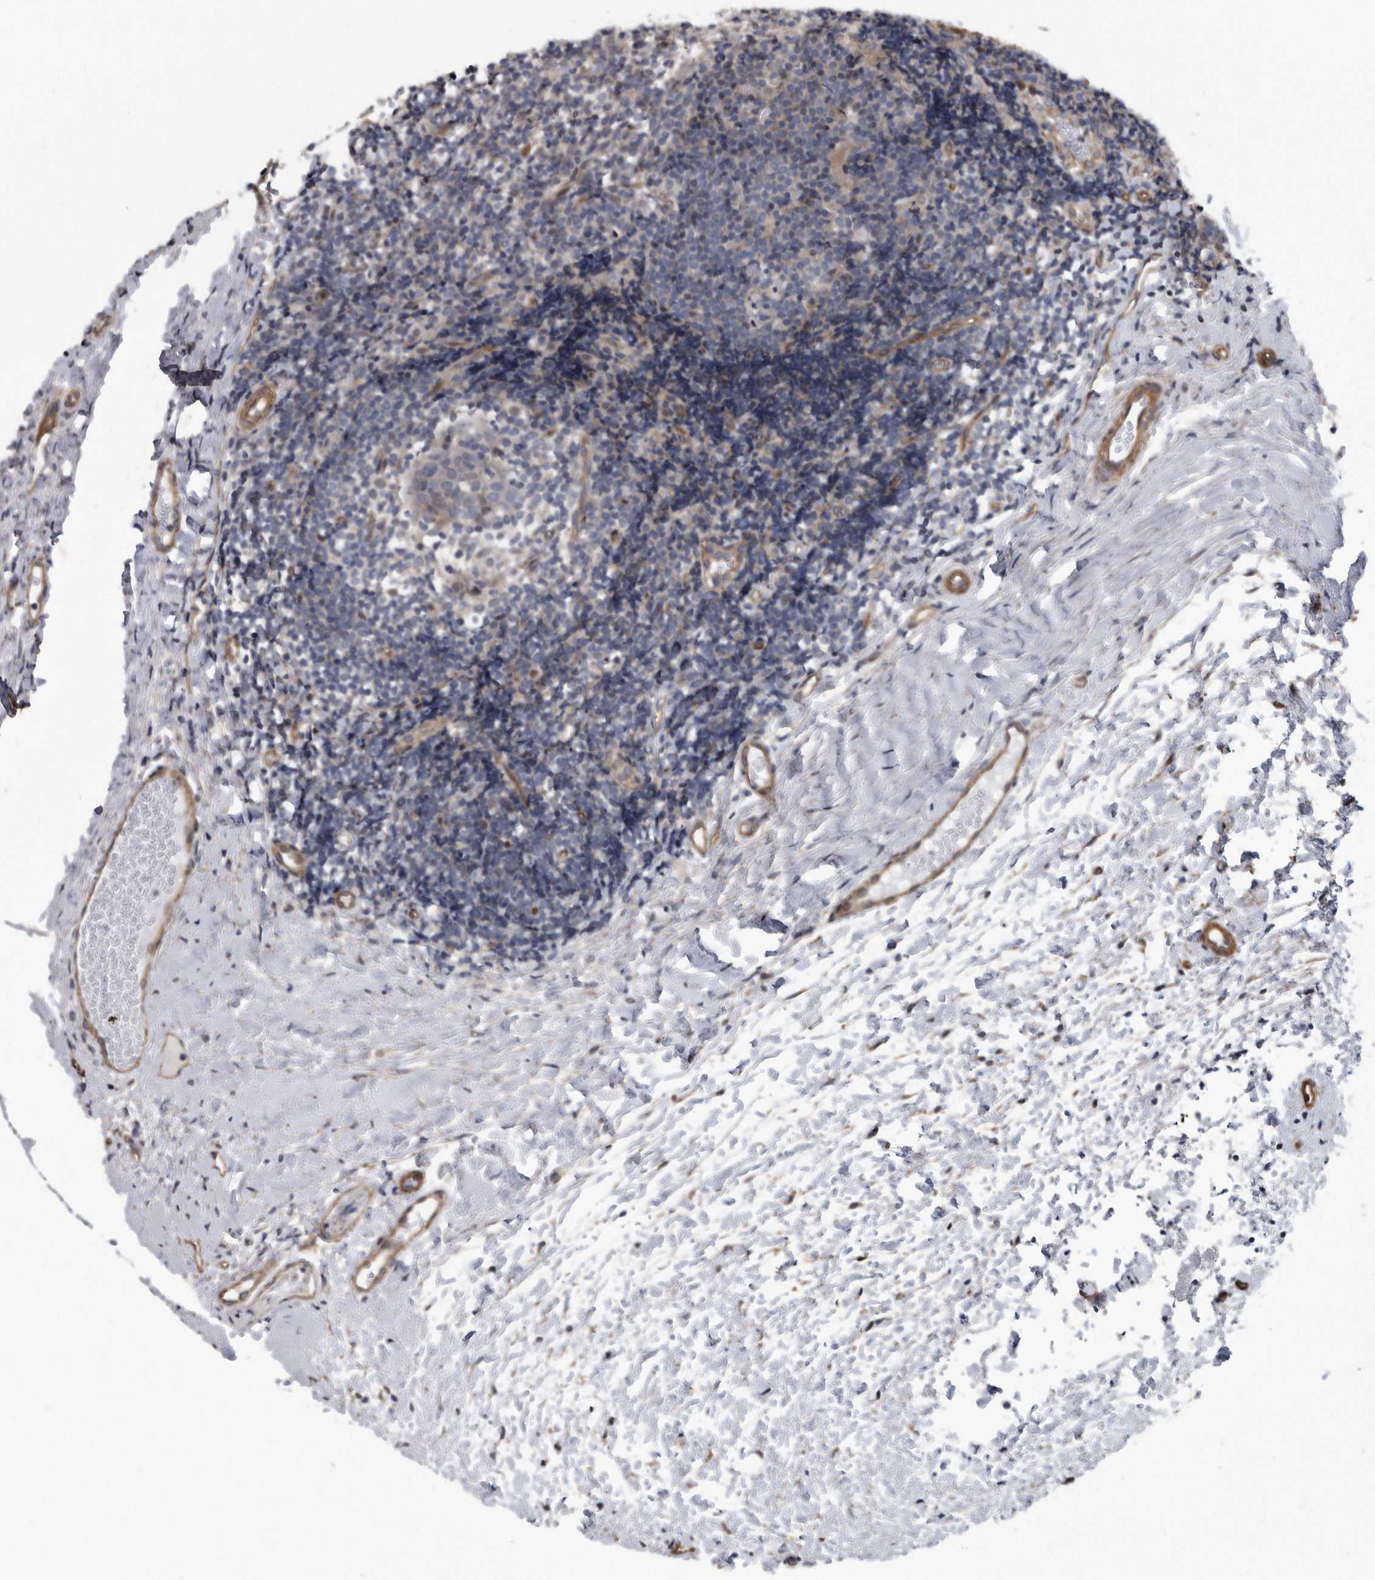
{"staining": {"intensity": "negative", "quantity": "none", "location": "none"}, "tissue": "tonsil", "cell_type": "Germinal center cells", "image_type": "normal", "snomed": [{"axis": "morphology", "description": "Normal tissue, NOS"}, {"axis": "topography", "description": "Tonsil"}], "caption": "A high-resolution histopathology image shows immunohistochemistry staining of normal tonsil, which demonstrates no significant positivity in germinal center cells.", "gene": "ARMCX1", "patient": {"sex": "female", "age": 19}}